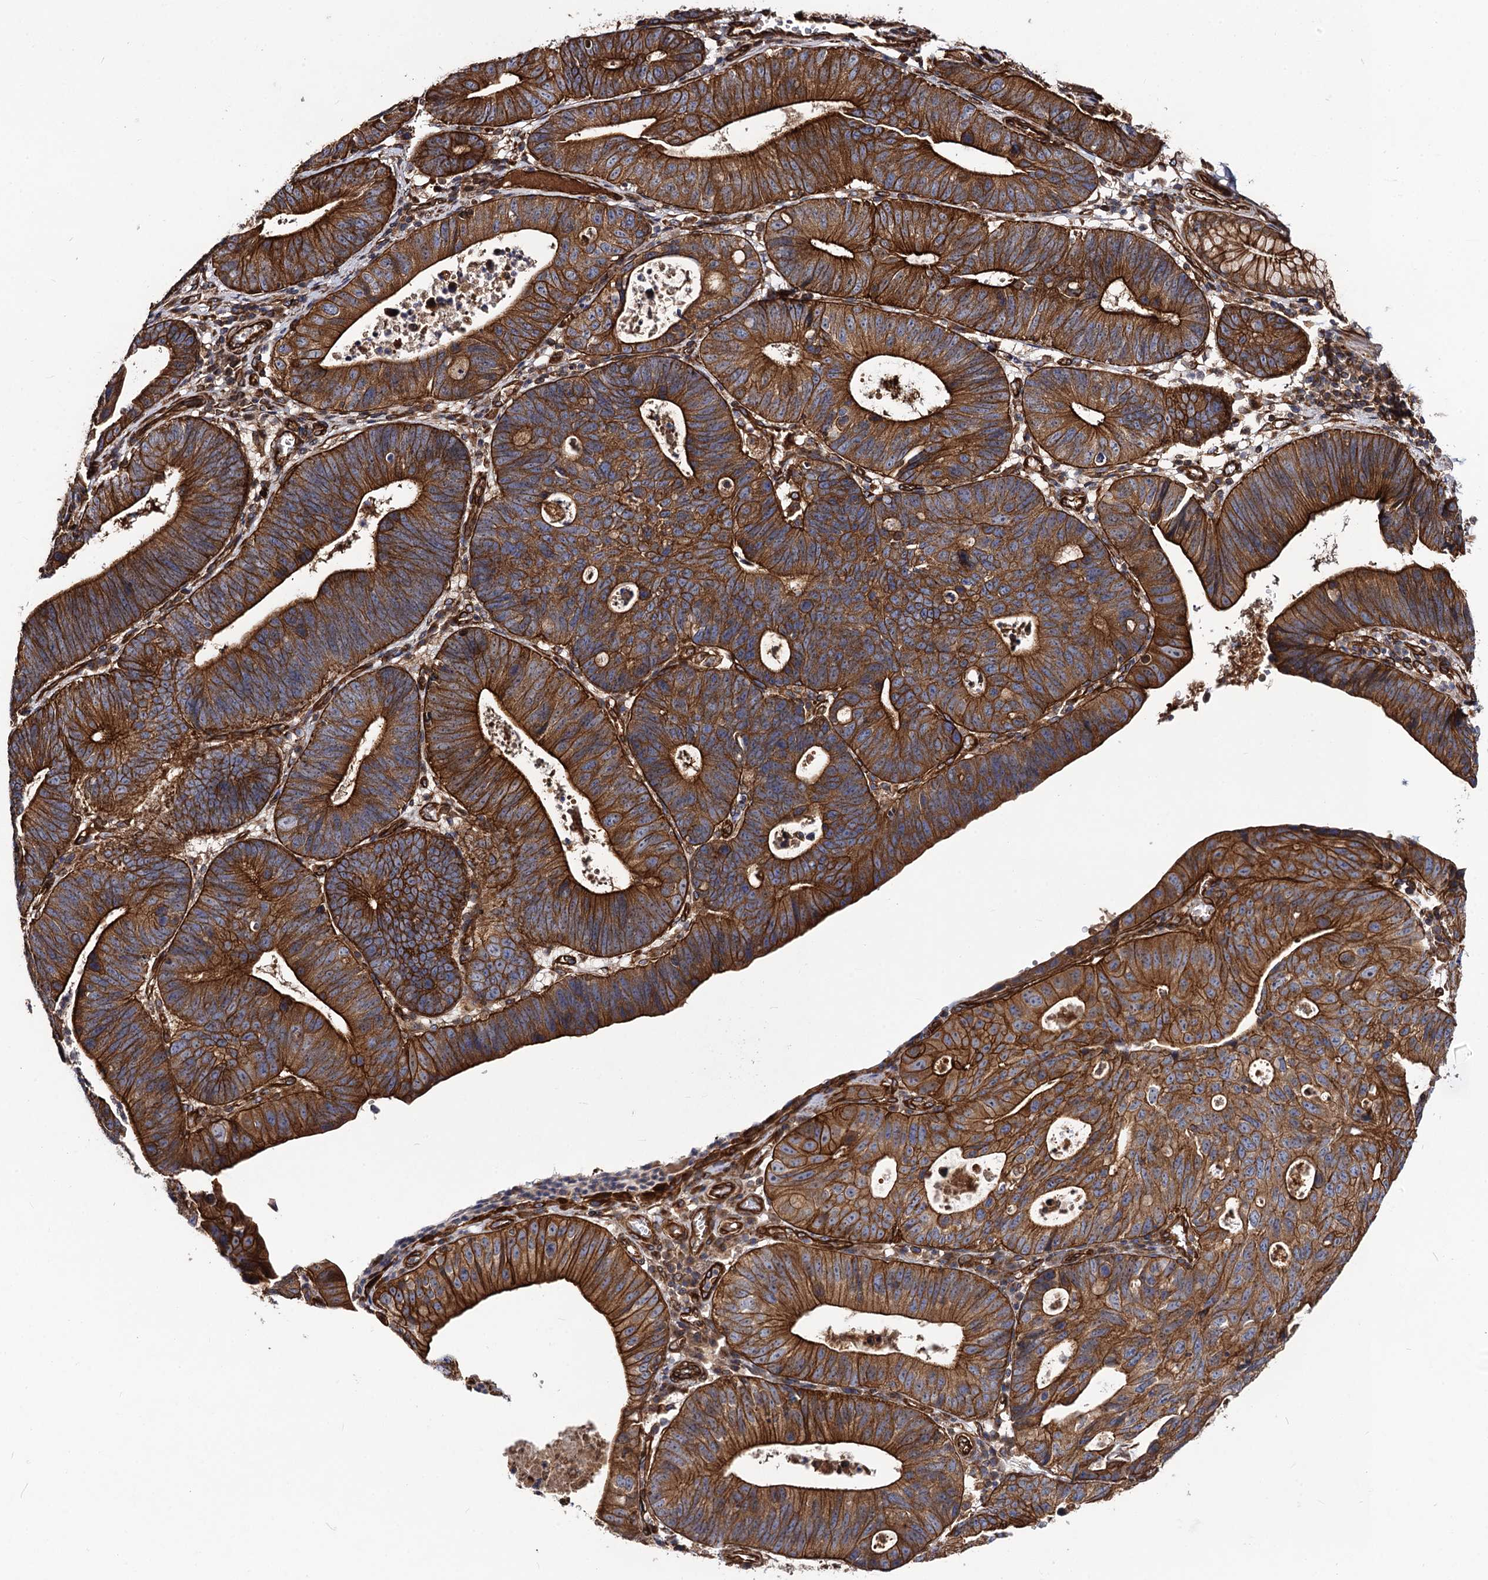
{"staining": {"intensity": "strong", "quantity": ">75%", "location": "cytoplasmic/membranous"}, "tissue": "stomach cancer", "cell_type": "Tumor cells", "image_type": "cancer", "snomed": [{"axis": "morphology", "description": "Adenocarcinoma, NOS"}, {"axis": "topography", "description": "Stomach"}], "caption": "Adenocarcinoma (stomach) stained with a brown dye exhibits strong cytoplasmic/membranous positive expression in approximately >75% of tumor cells.", "gene": "CIP2A", "patient": {"sex": "male", "age": 59}}